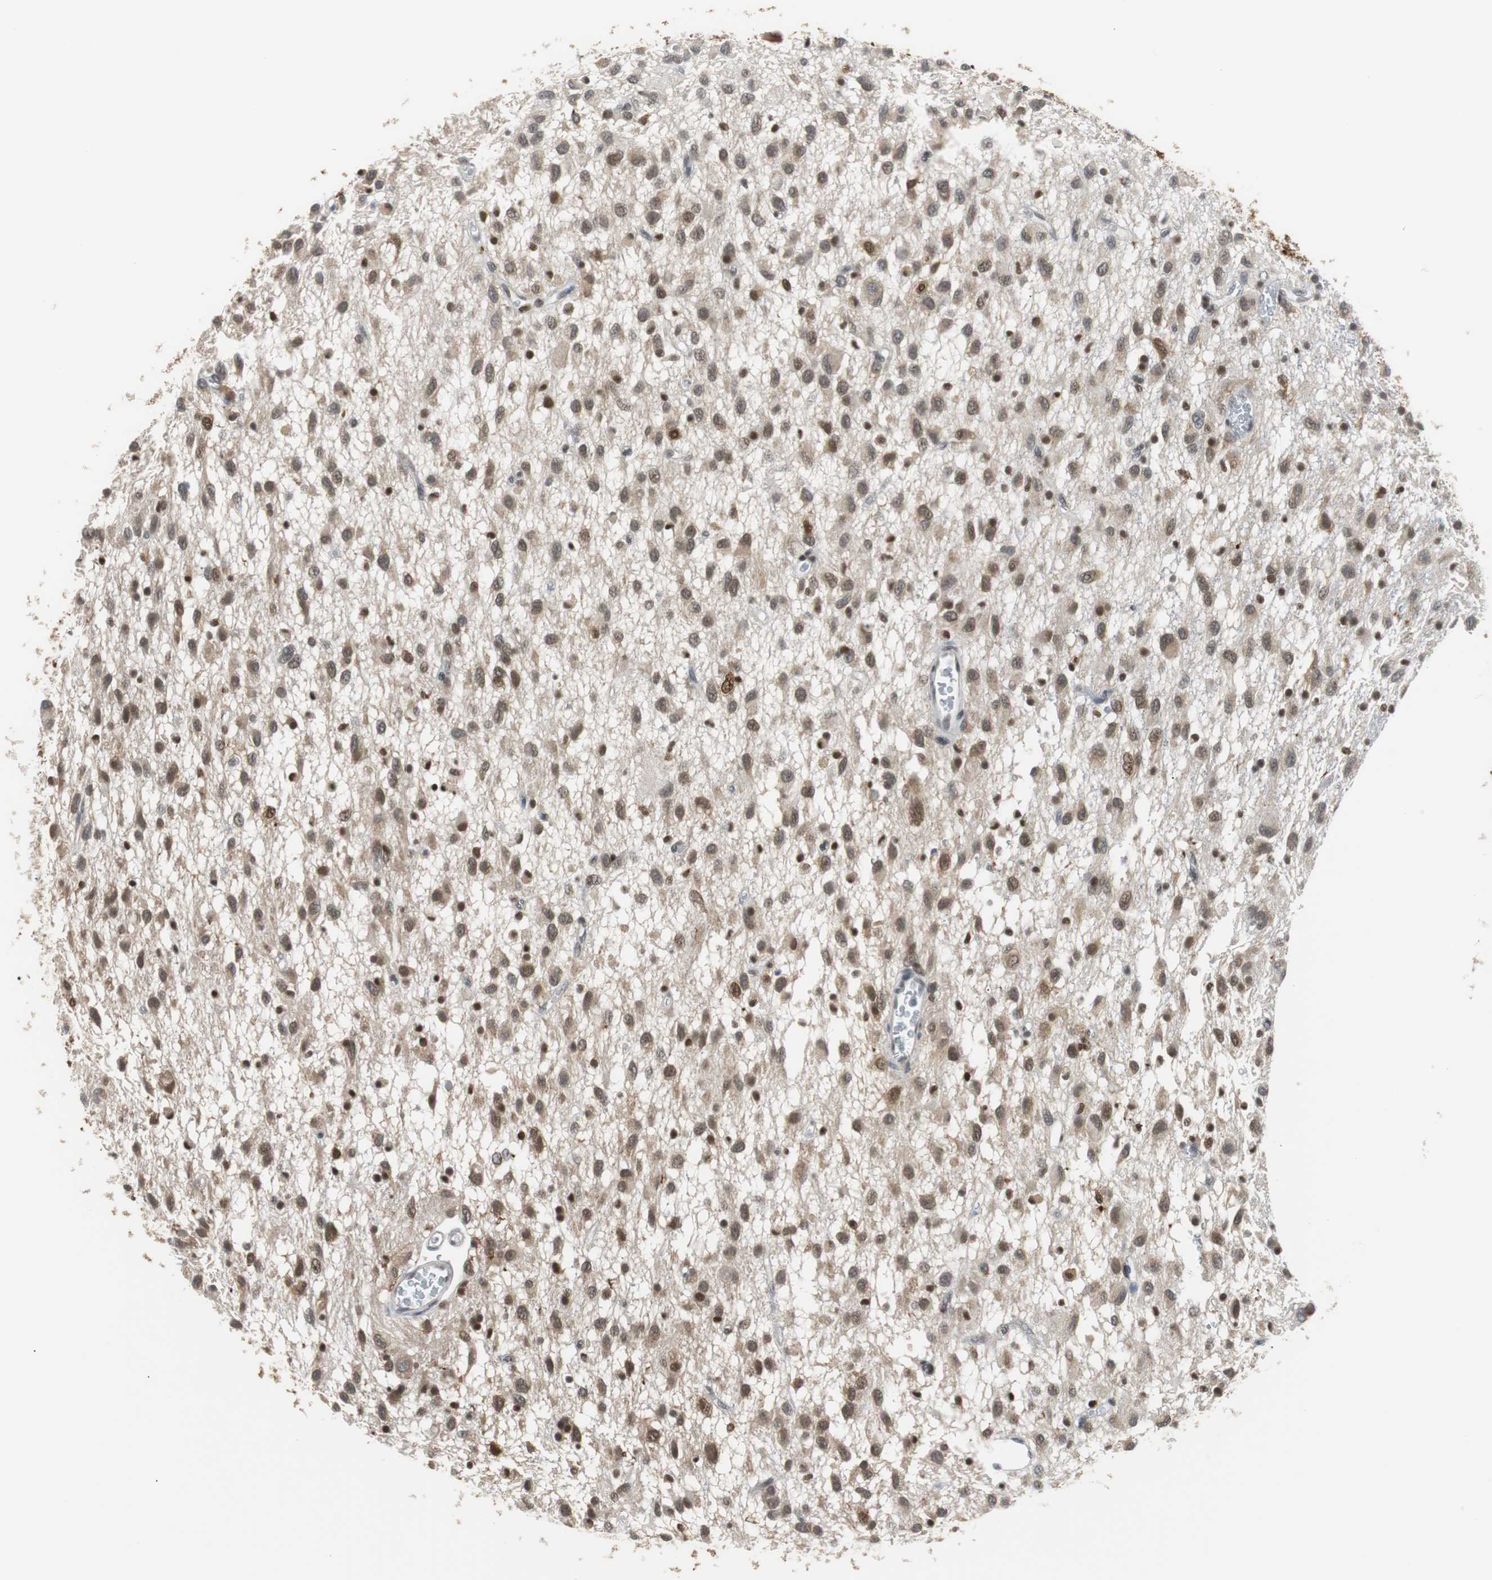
{"staining": {"intensity": "strong", "quantity": ">75%", "location": "cytoplasmic/membranous,nuclear"}, "tissue": "glioma", "cell_type": "Tumor cells", "image_type": "cancer", "snomed": [{"axis": "morphology", "description": "Glioma, malignant, Low grade"}, {"axis": "topography", "description": "Brain"}], "caption": "Protein analysis of low-grade glioma (malignant) tissue demonstrates strong cytoplasmic/membranous and nuclear staining in about >75% of tumor cells.", "gene": "SIRT1", "patient": {"sex": "male", "age": 77}}